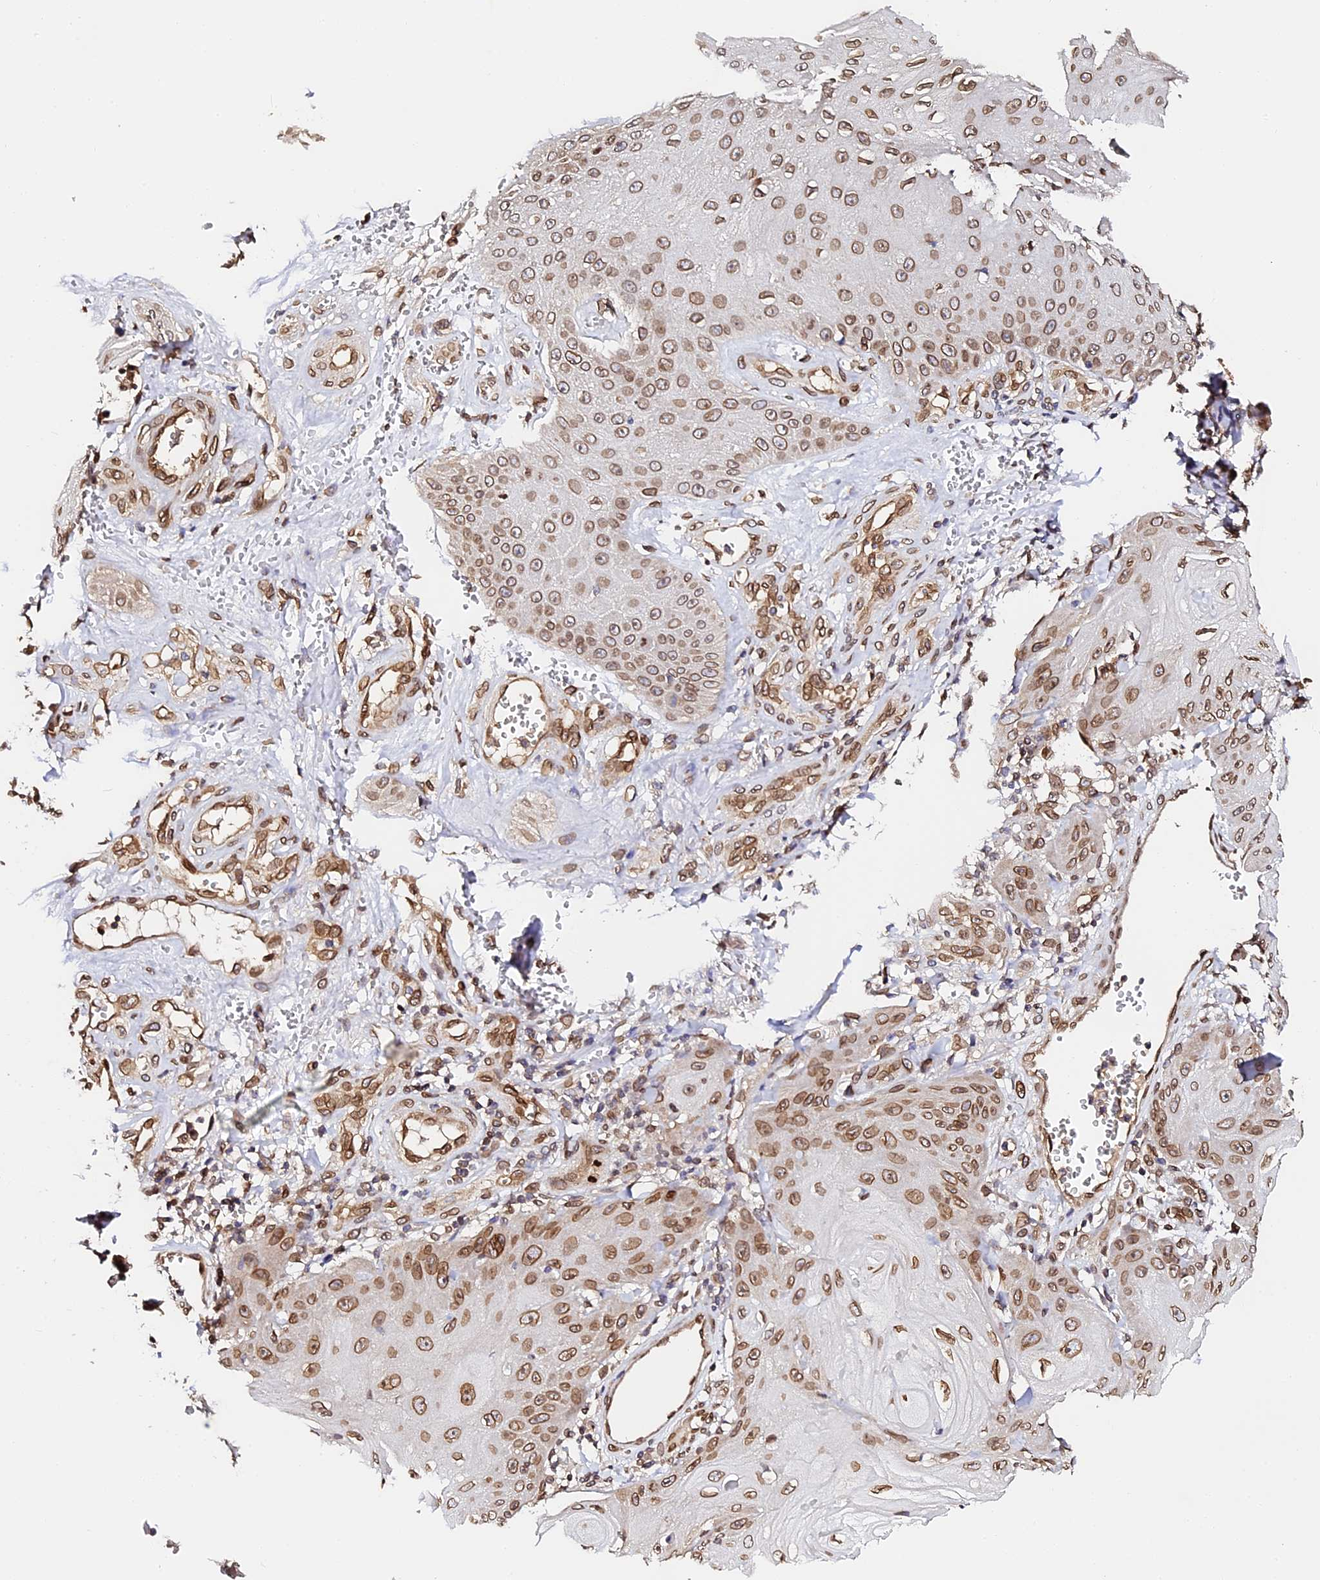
{"staining": {"intensity": "moderate", "quantity": ">75%", "location": "cytoplasmic/membranous,nuclear"}, "tissue": "skin cancer", "cell_type": "Tumor cells", "image_type": "cancer", "snomed": [{"axis": "morphology", "description": "Squamous cell carcinoma, NOS"}, {"axis": "topography", "description": "Skin"}], "caption": "Immunohistochemical staining of skin cancer (squamous cell carcinoma) shows moderate cytoplasmic/membranous and nuclear protein expression in about >75% of tumor cells.", "gene": "ANAPC5", "patient": {"sex": "male", "age": 74}}